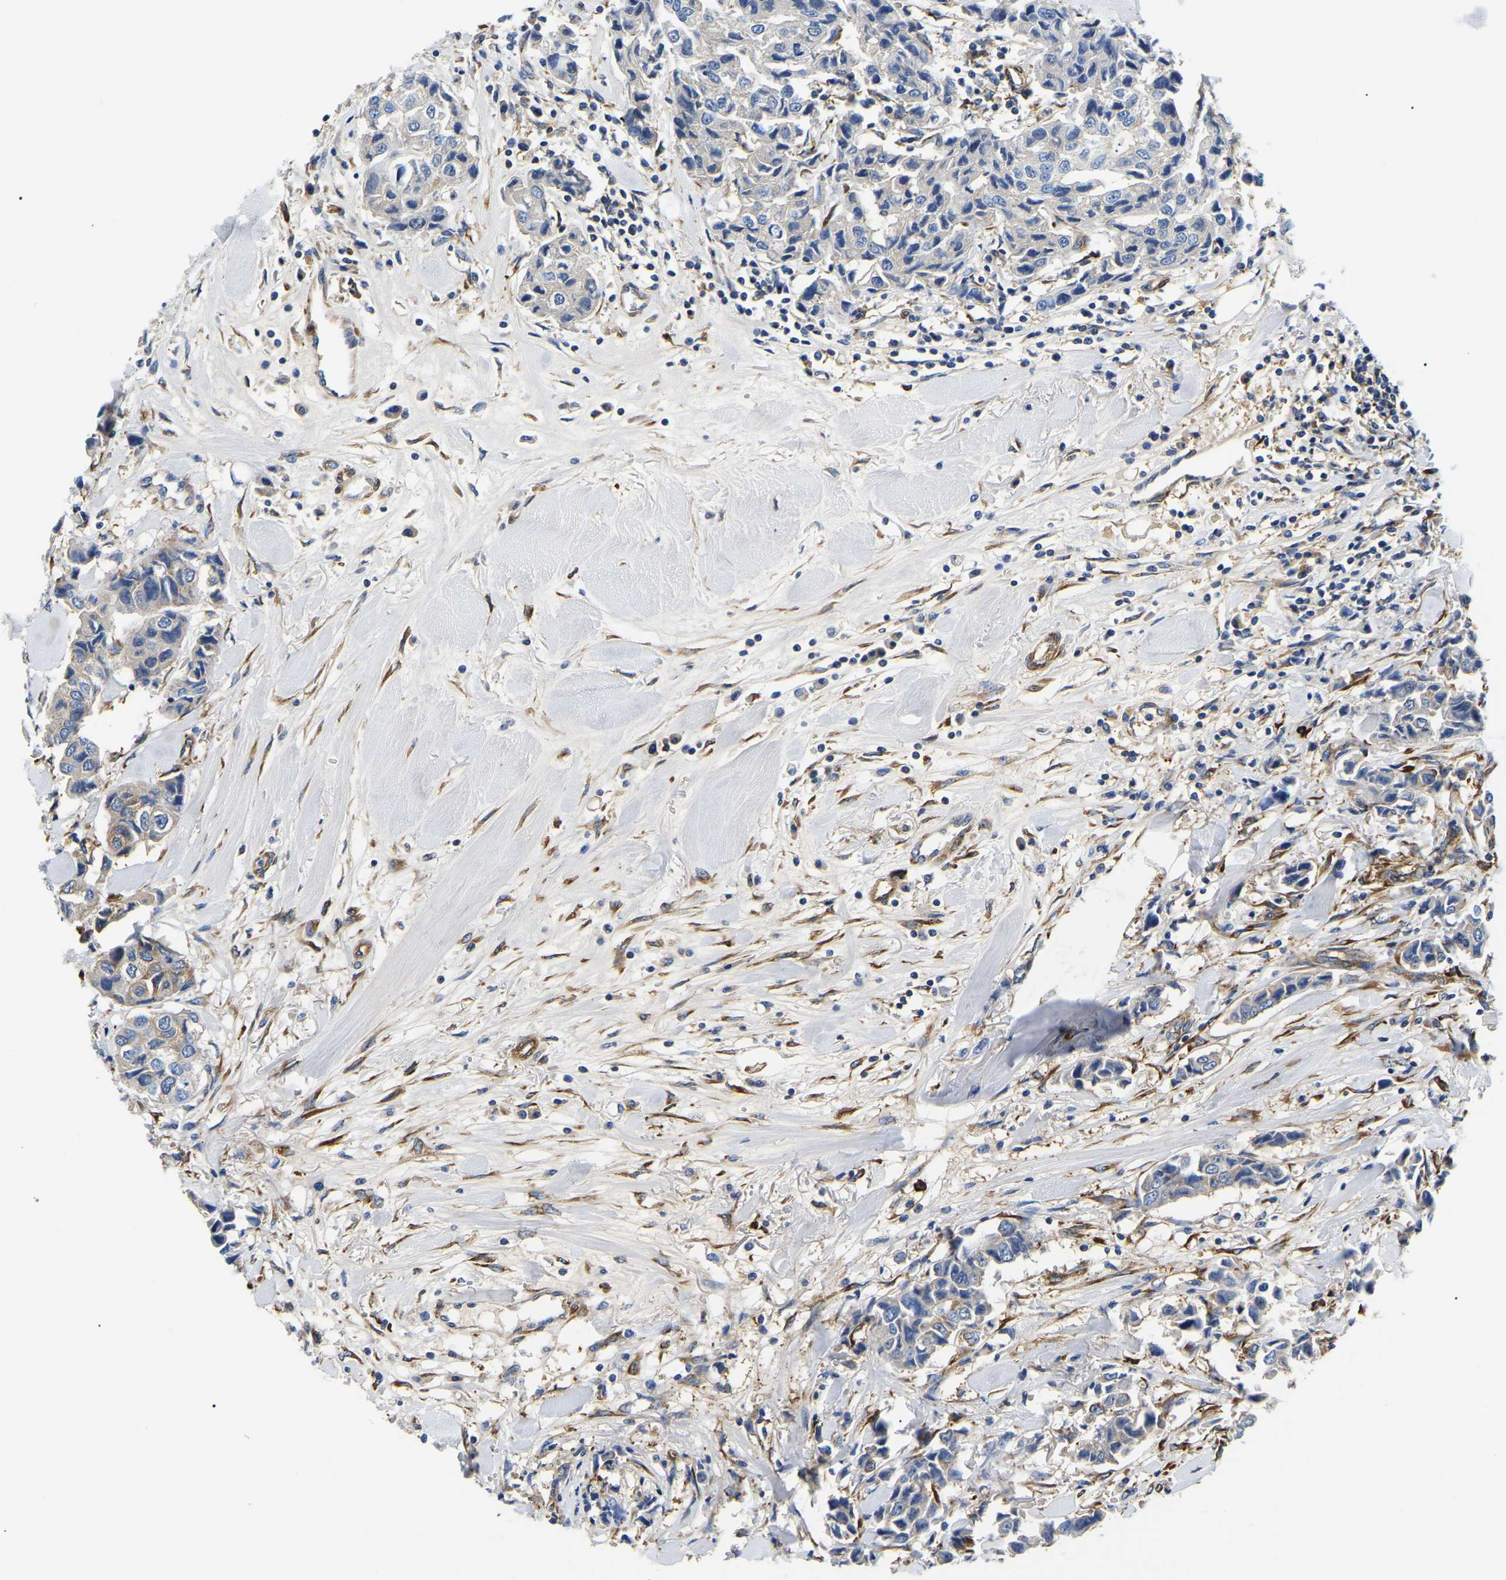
{"staining": {"intensity": "weak", "quantity": "<25%", "location": "cytoplasmic/membranous"}, "tissue": "breast cancer", "cell_type": "Tumor cells", "image_type": "cancer", "snomed": [{"axis": "morphology", "description": "Duct carcinoma"}, {"axis": "topography", "description": "Breast"}], "caption": "IHC of human breast cancer (infiltrating ductal carcinoma) demonstrates no staining in tumor cells. (Stains: DAB (3,3'-diaminobenzidine) immunohistochemistry with hematoxylin counter stain, Microscopy: brightfield microscopy at high magnification).", "gene": "DUSP8", "patient": {"sex": "female", "age": 80}}